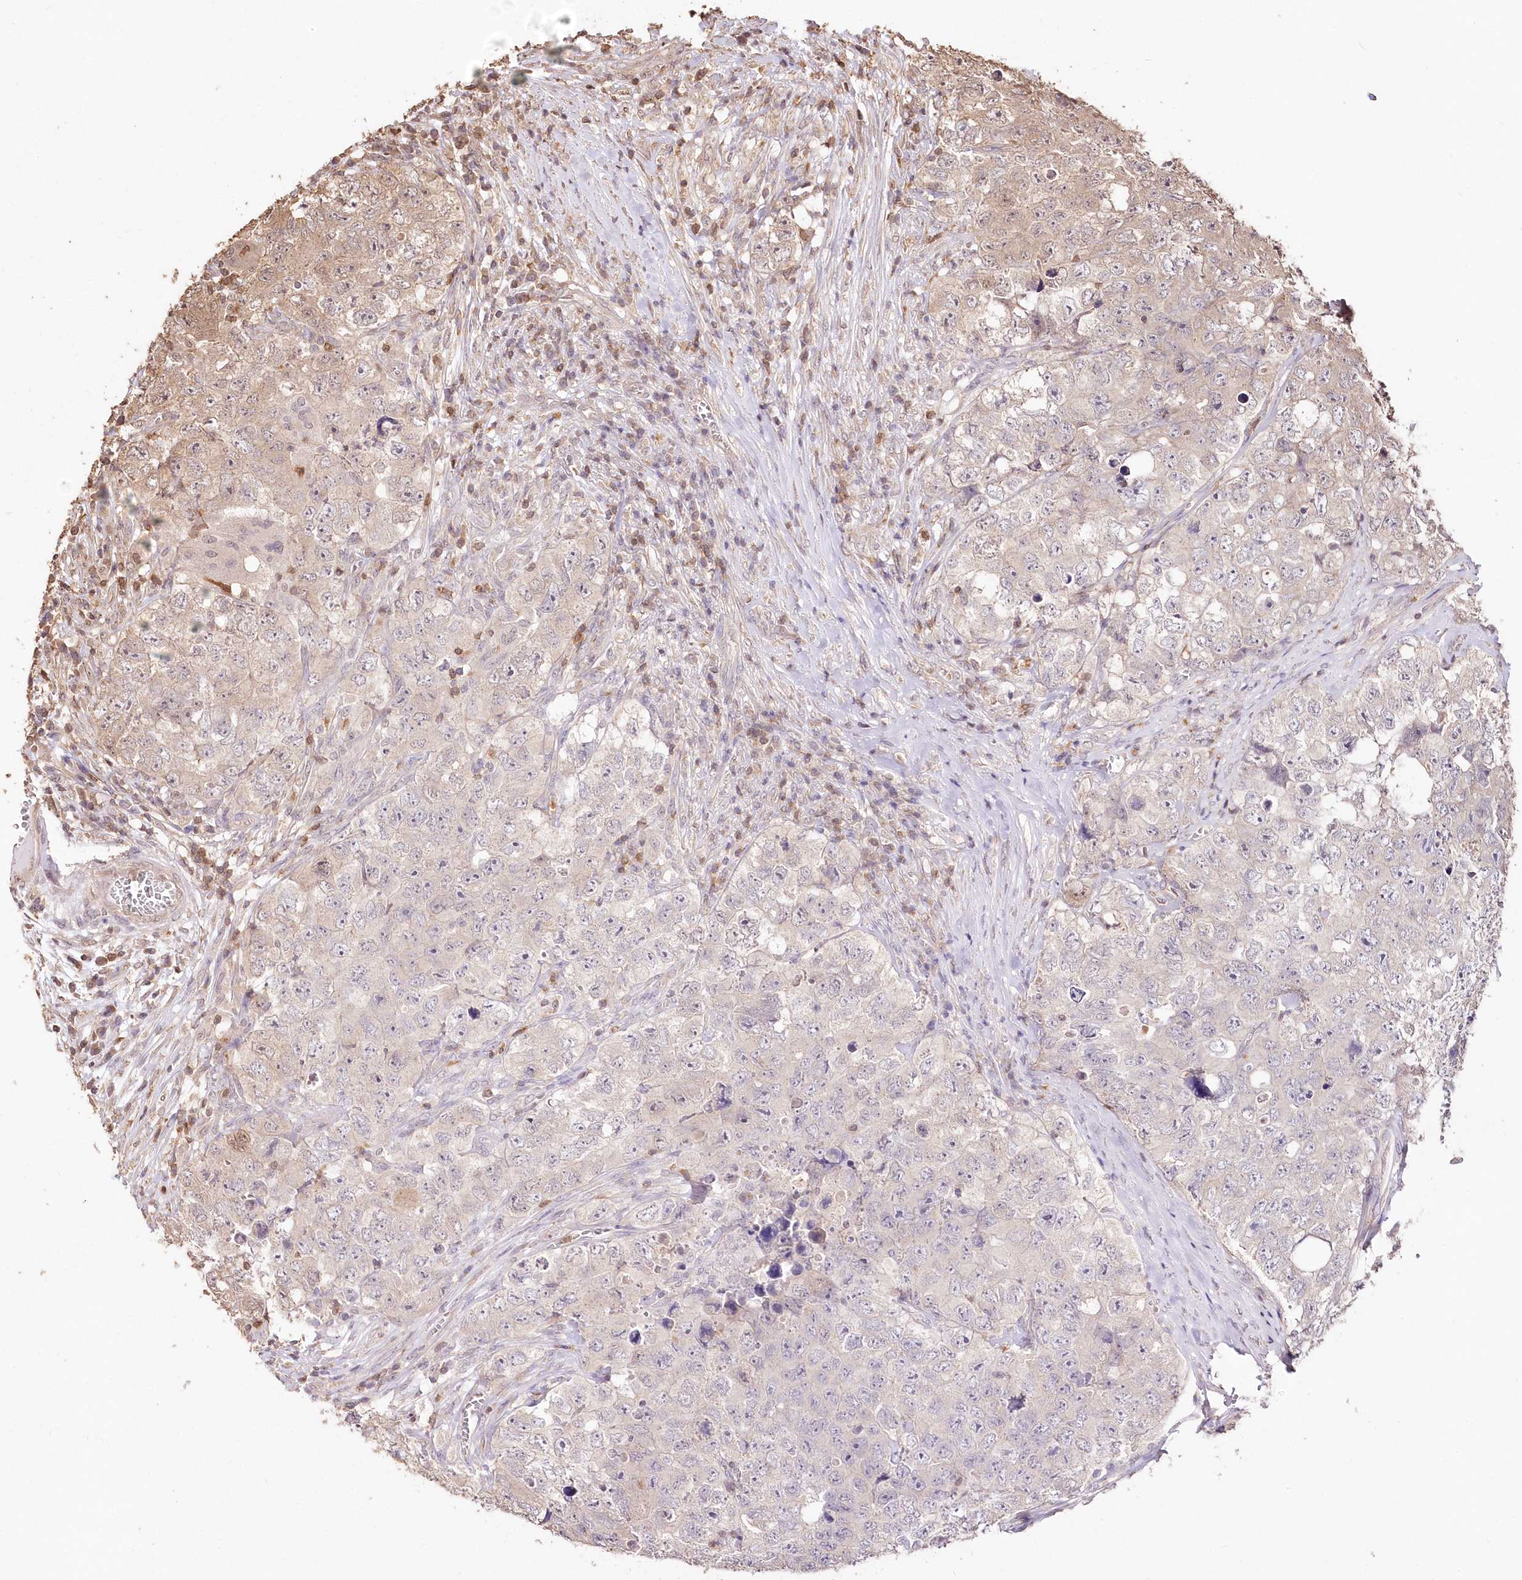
{"staining": {"intensity": "negative", "quantity": "none", "location": "none"}, "tissue": "testis cancer", "cell_type": "Tumor cells", "image_type": "cancer", "snomed": [{"axis": "morphology", "description": "Seminoma, NOS"}, {"axis": "morphology", "description": "Carcinoma, Embryonal, NOS"}, {"axis": "topography", "description": "Testis"}], "caption": "The histopathology image displays no staining of tumor cells in testis embryonal carcinoma.", "gene": "STK17B", "patient": {"sex": "male", "age": 43}}